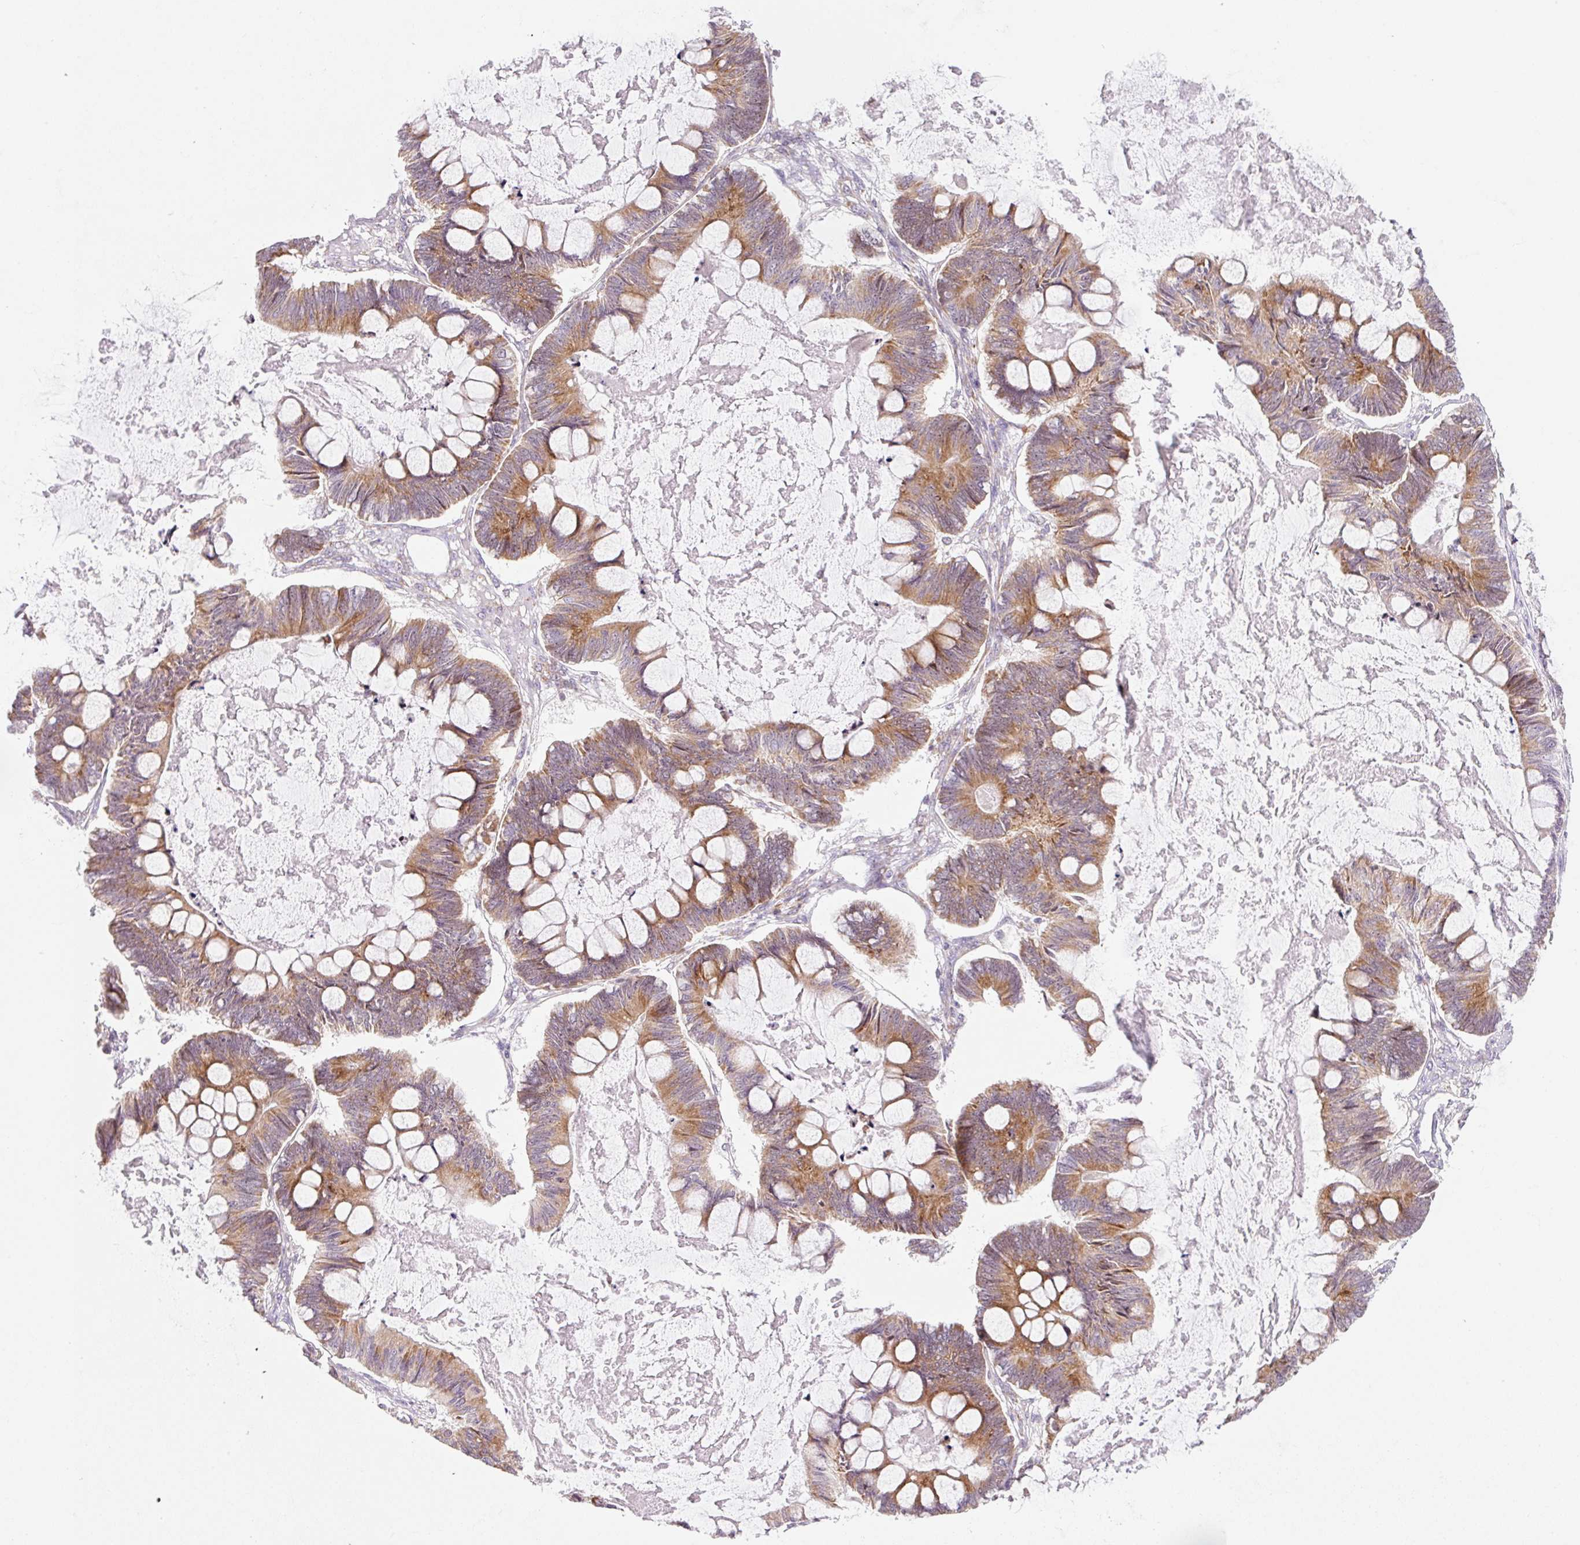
{"staining": {"intensity": "moderate", "quantity": ">75%", "location": "cytoplasmic/membranous"}, "tissue": "ovarian cancer", "cell_type": "Tumor cells", "image_type": "cancer", "snomed": [{"axis": "morphology", "description": "Cystadenocarcinoma, mucinous, NOS"}, {"axis": "topography", "description": "Ovary"}], "caption": "High-power microscopy captured an immunohistochemistry (IHC) photomicrograph of ovarian cancer, revealing moderate cytoplasmic/membranous staining in about >75% of tumor cells. Immunohistochemistry stains the protein of interest in brown and the nuclei are stained blue.", "gene": "RPL41", "patient": {"sex": "female", "age": 61}}